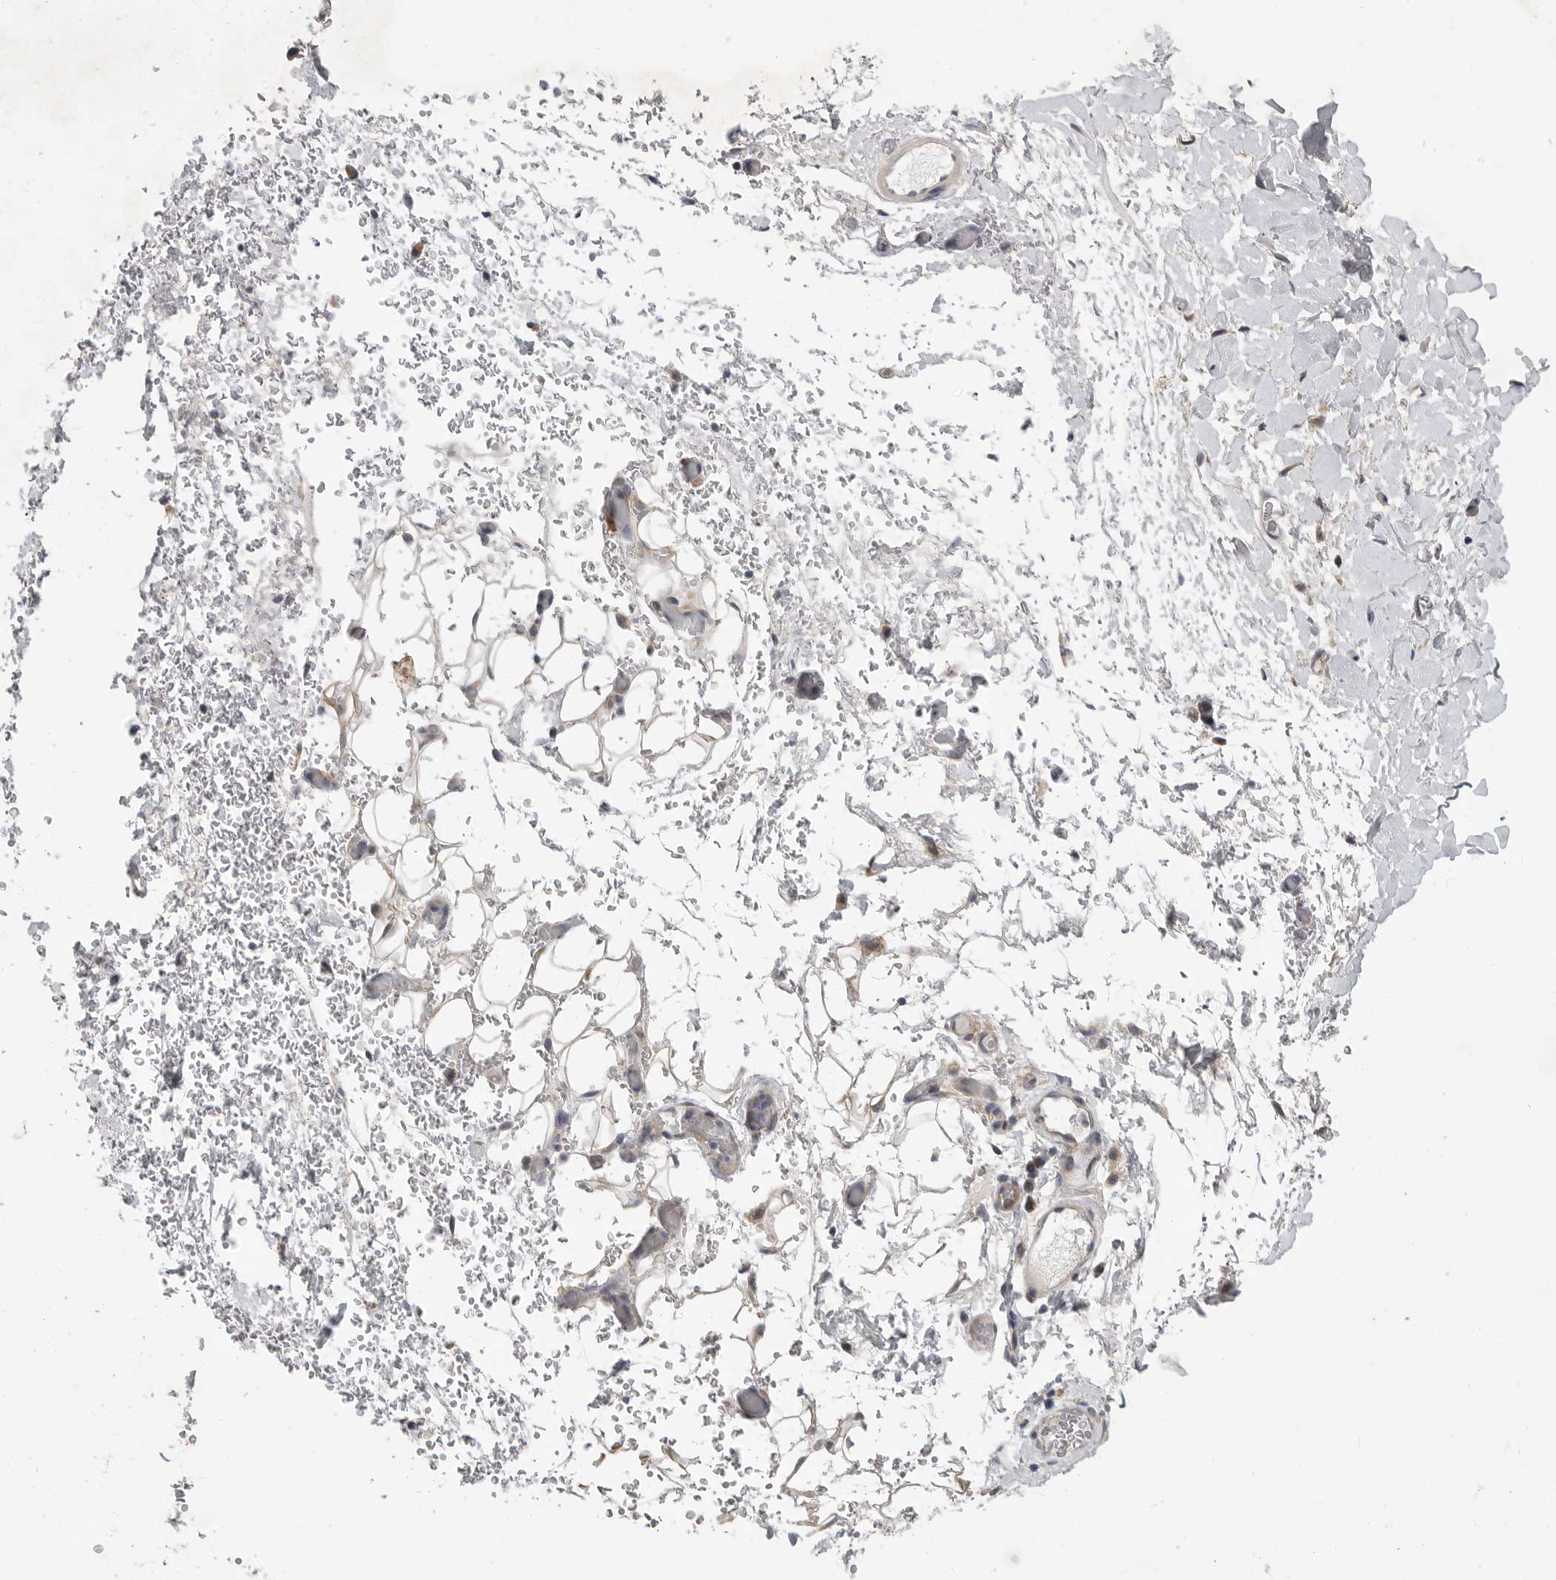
{"staining": {"intensity": "negative", "quantity": "none", "location": "none"}, "tissue": "adipose tissue", "cell_type": "Adipocytes", "image_type": "normal", "snomed": [{"axis": "morphology", "description": "Normal tissue, NOS"}, {"axis": "morphology", "description": "Adenocarcinoma, NOS"}, {"axis": "topography", "description": "Esophagus"}], "caption": "An image of human adipose tissue is negative for staining in adipocytes. The staining was performed using DAB (3,3'-diaminobenzidine) to visualize the protein expression in brown, while the nuclei were stained in blue with hematoxylin (Magnification: 20x).", "gene": "FBXO43", "patient": {"sex": "male", "age": 62}}